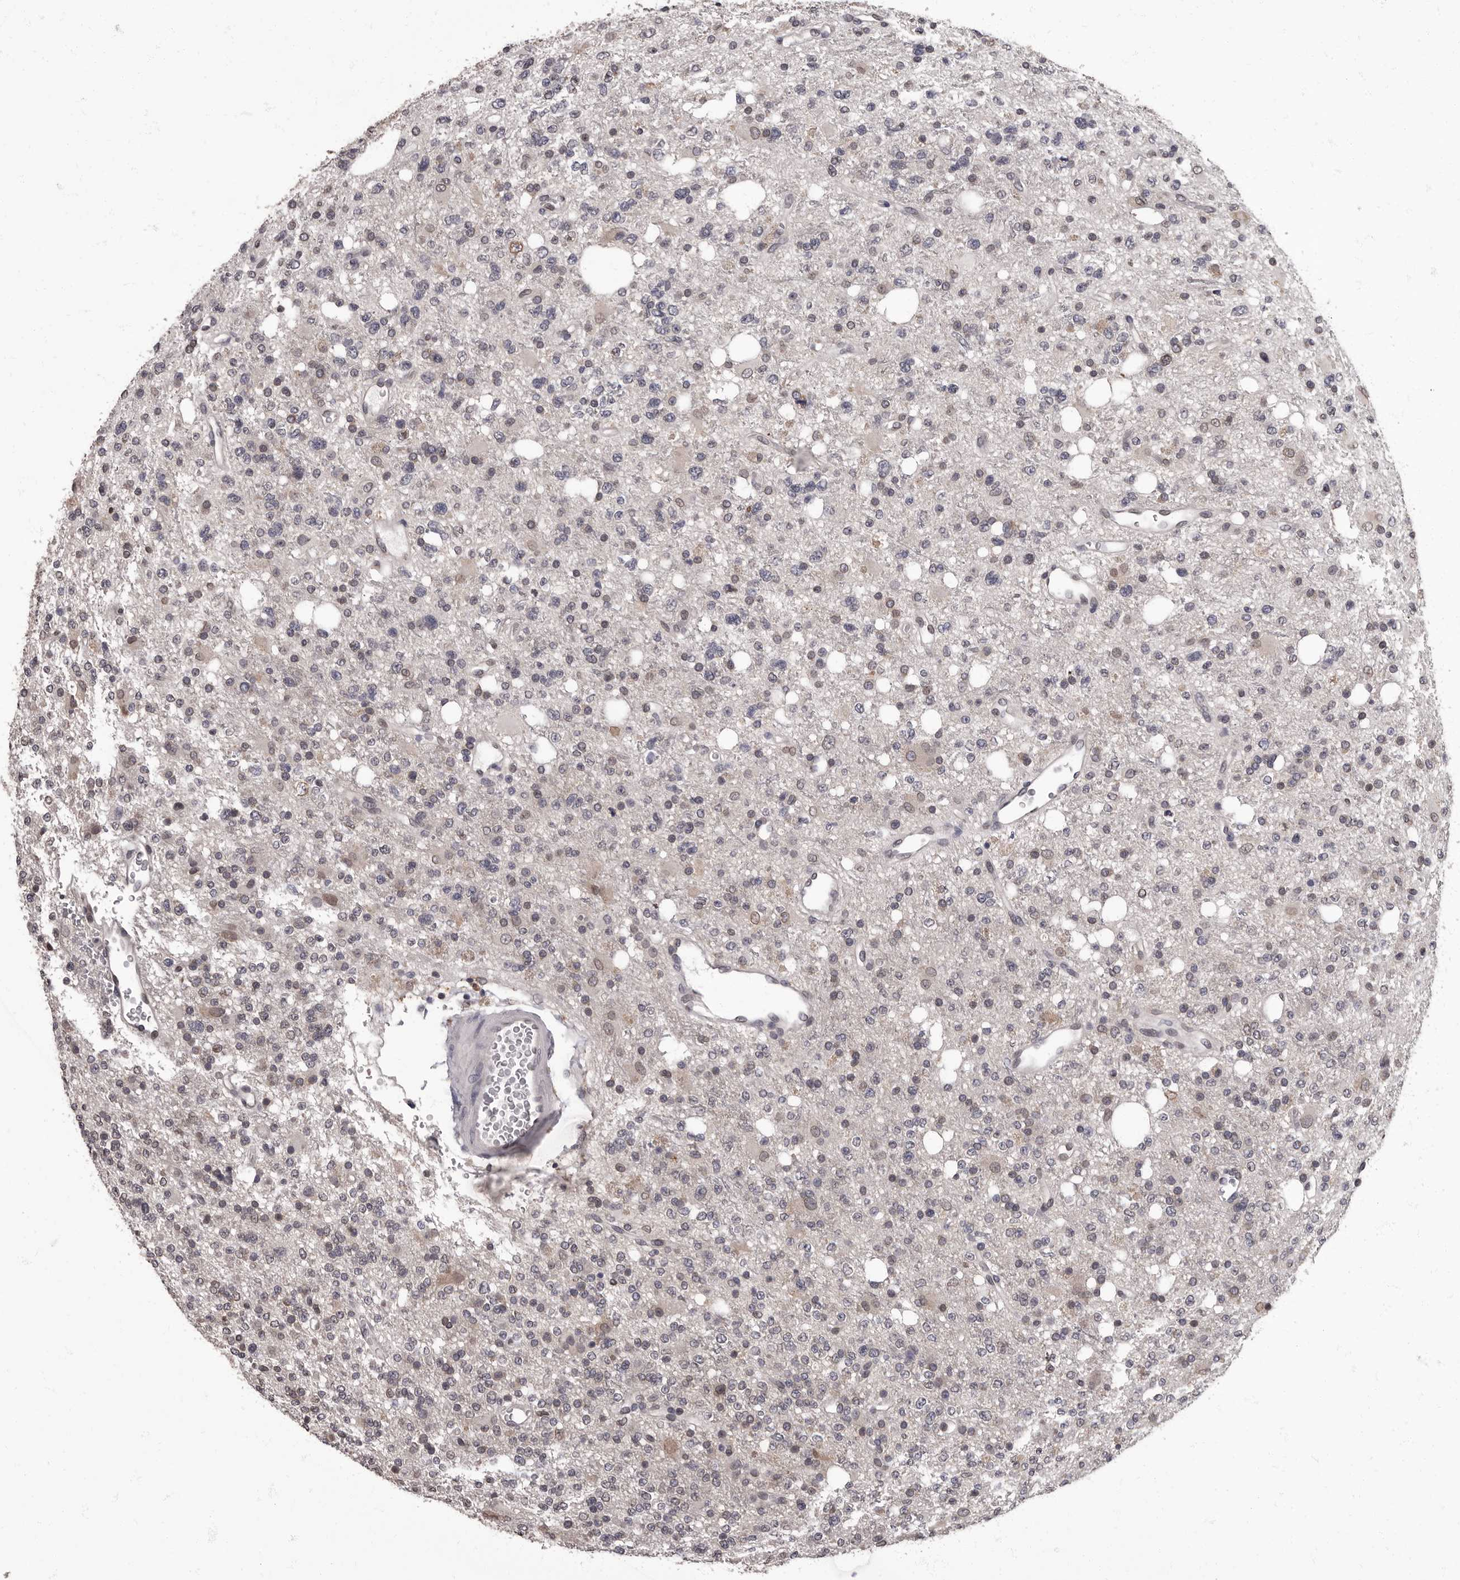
{"staining": {"intensity": "weak", "quantity": "<25%", "location": "nuclear"}, "tissue": "glioma", "cell_type": "Tumor cells", "image_type": "cancer", "snomed": [{"axis": "morphology", "description": "Glioma, malignant, High grade"}, {"axis": "topography", "description": "Brain"}], "caption": "IHC histopathology image of human glioma stained for a protein (brown), which demonstrates no positivity in tumor cells. (Immunohistochemistry (ihc), brightfield microscopy, high magnification).", "gene": "C1orf50", "patient": {"sex": "female", "age": 62}}